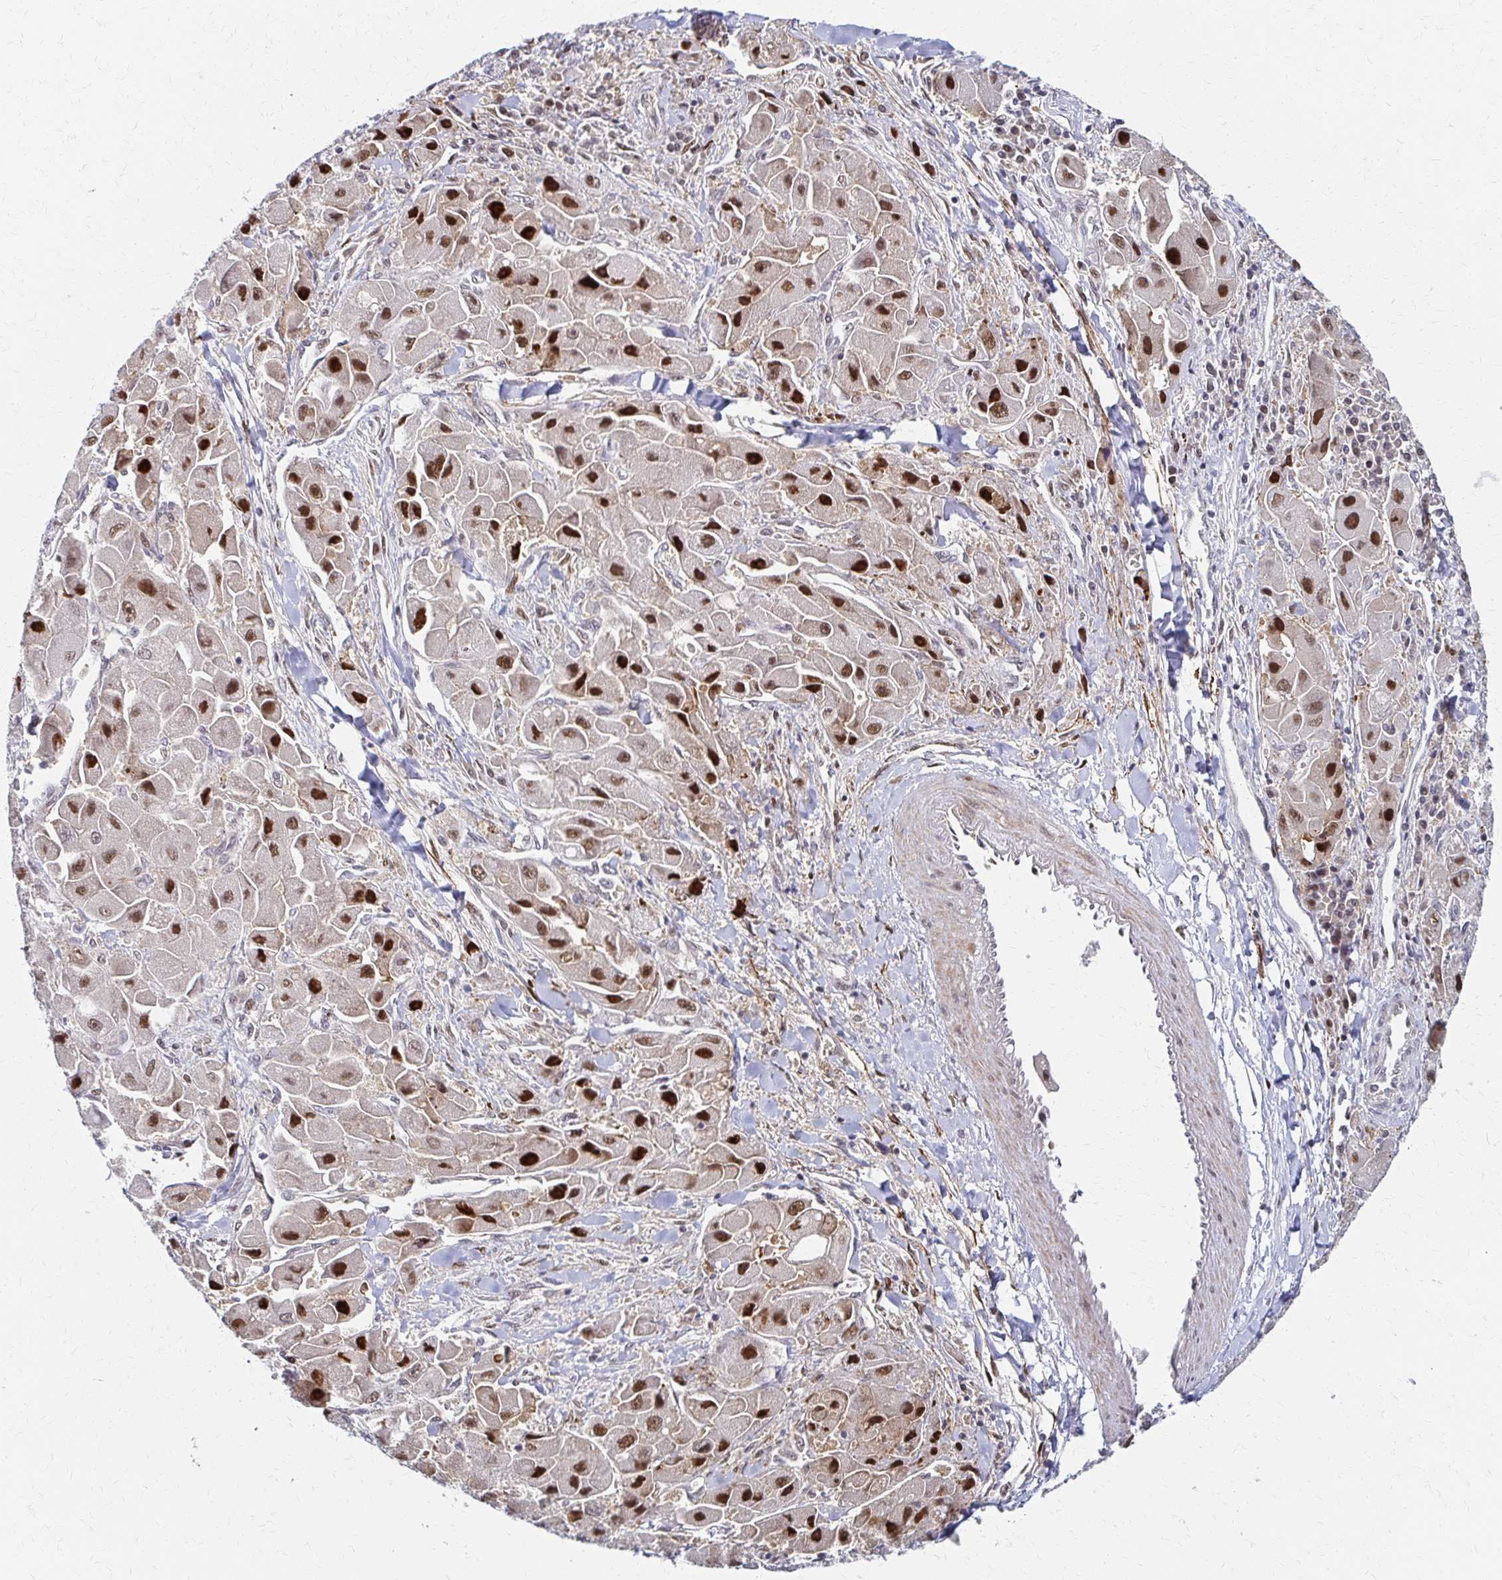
{"staining": {"intensity": "strong", "quantity": ">75%", "location": "nuclear"}, "tissue": "liver cancer", "cell_type": "Tumor cells", "image_type": "cancer", "snomed": [{"axis": "morphology", "description": "Carcinoma, Hepatocellular, NOS"}, {"axis": "topography", "description": "Liver"}], "caption": "Immunohistochemical staining of hepatocellular carcinoma (liver) demonstrates high levels of strong nuclear staining in about >75% of tumor cells.", "gene": "PSMD7", "patient": {"sex": "male", "age": 24}}